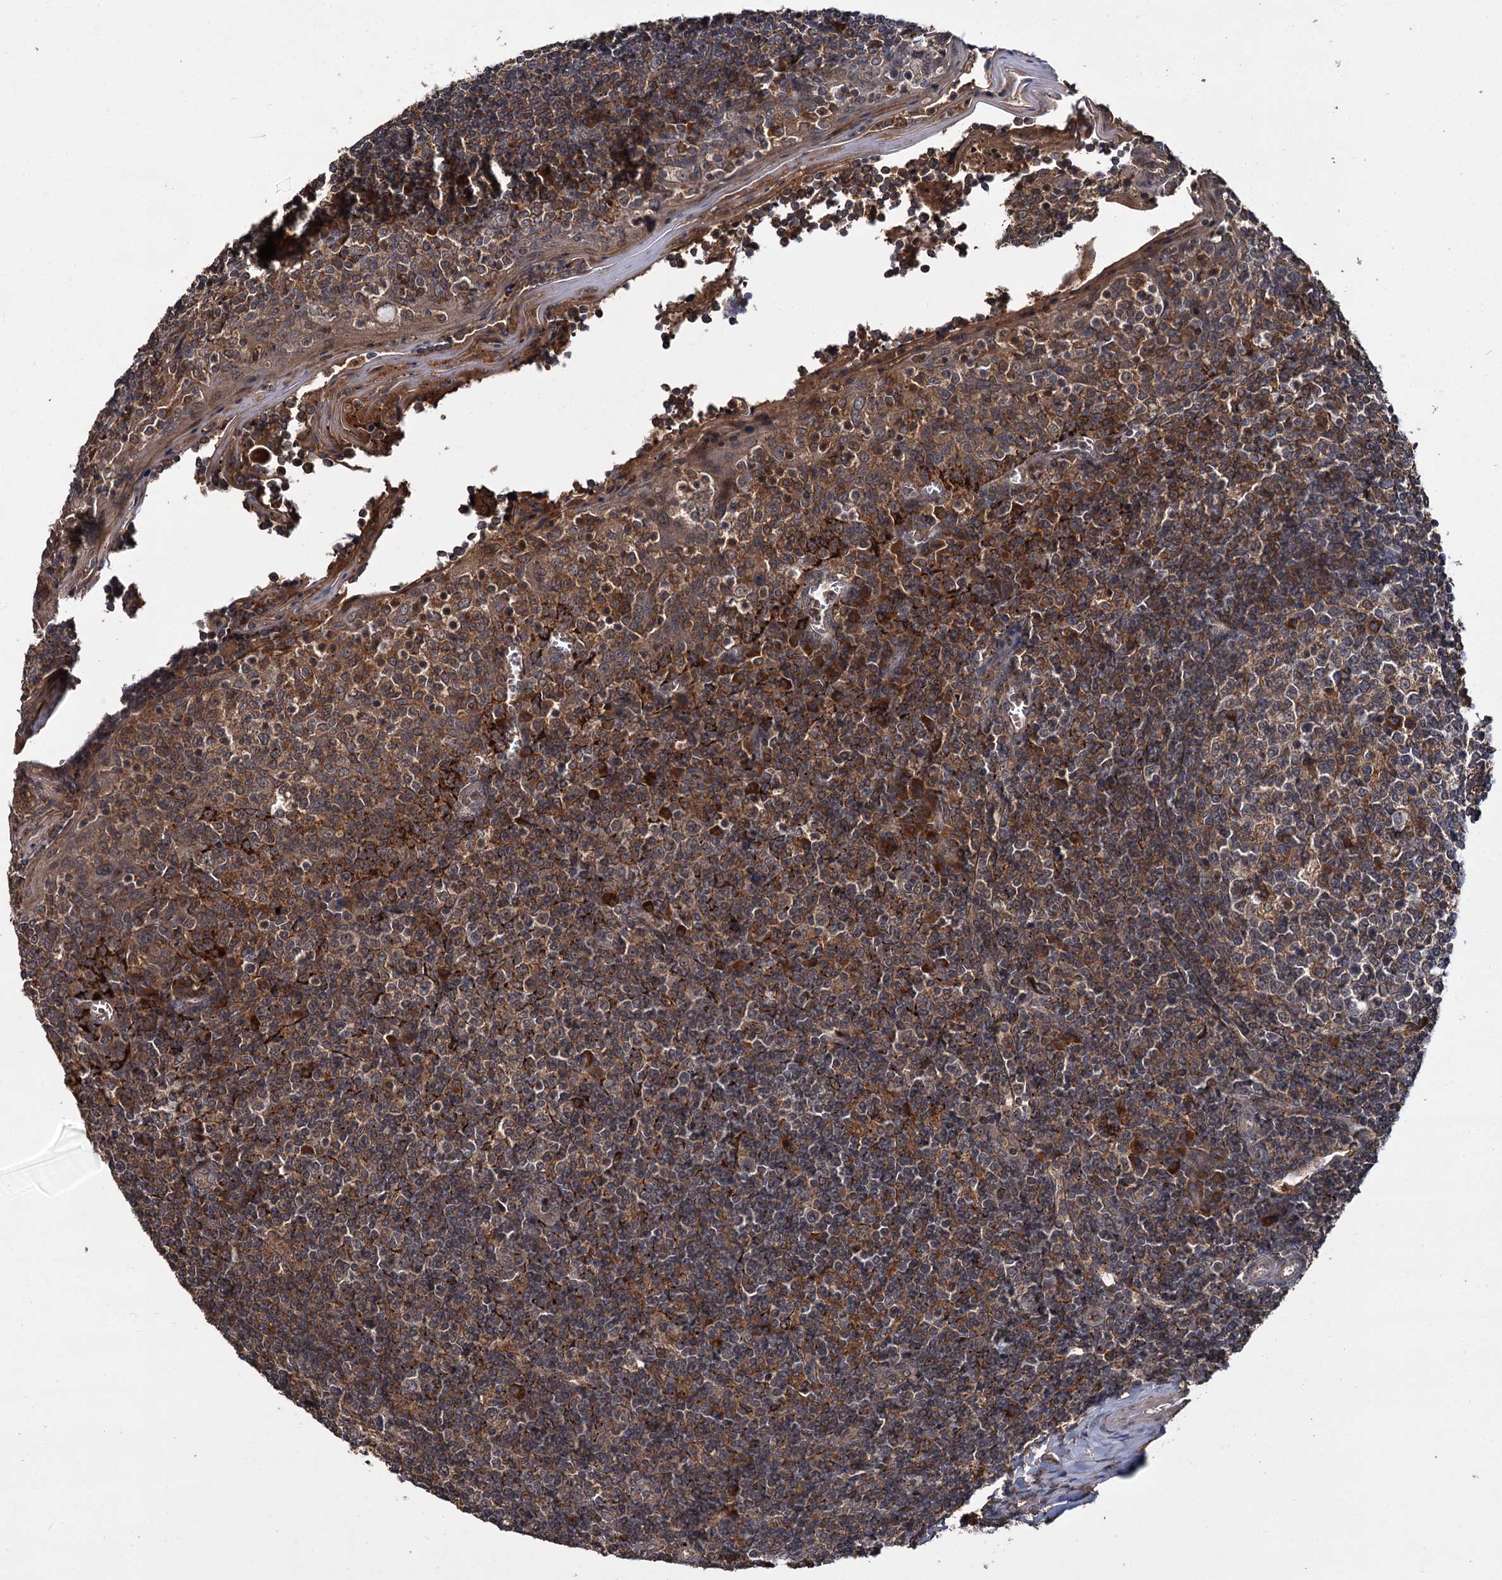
{"staining": {"intensity": "moderate", "quantity": "<25%", "location": "cytoplasmic/membranous"}, "tissue": "tonsil", "cell_type": "Germinal center cells", "image_type": "normal", "snomed": [{"axis": "morphology", "description": "Normal tissue, NOS"}, {"axis": "topography", "description": "Tonsil"}], "caption": "Brown immunohistochemical staining in benign tonsil displays moderate cytoplasmic/membranous staining in approximately <25% of germinal center cells.", "gene": "MBD6", "patient": {"sex": "female", "age": 19}}